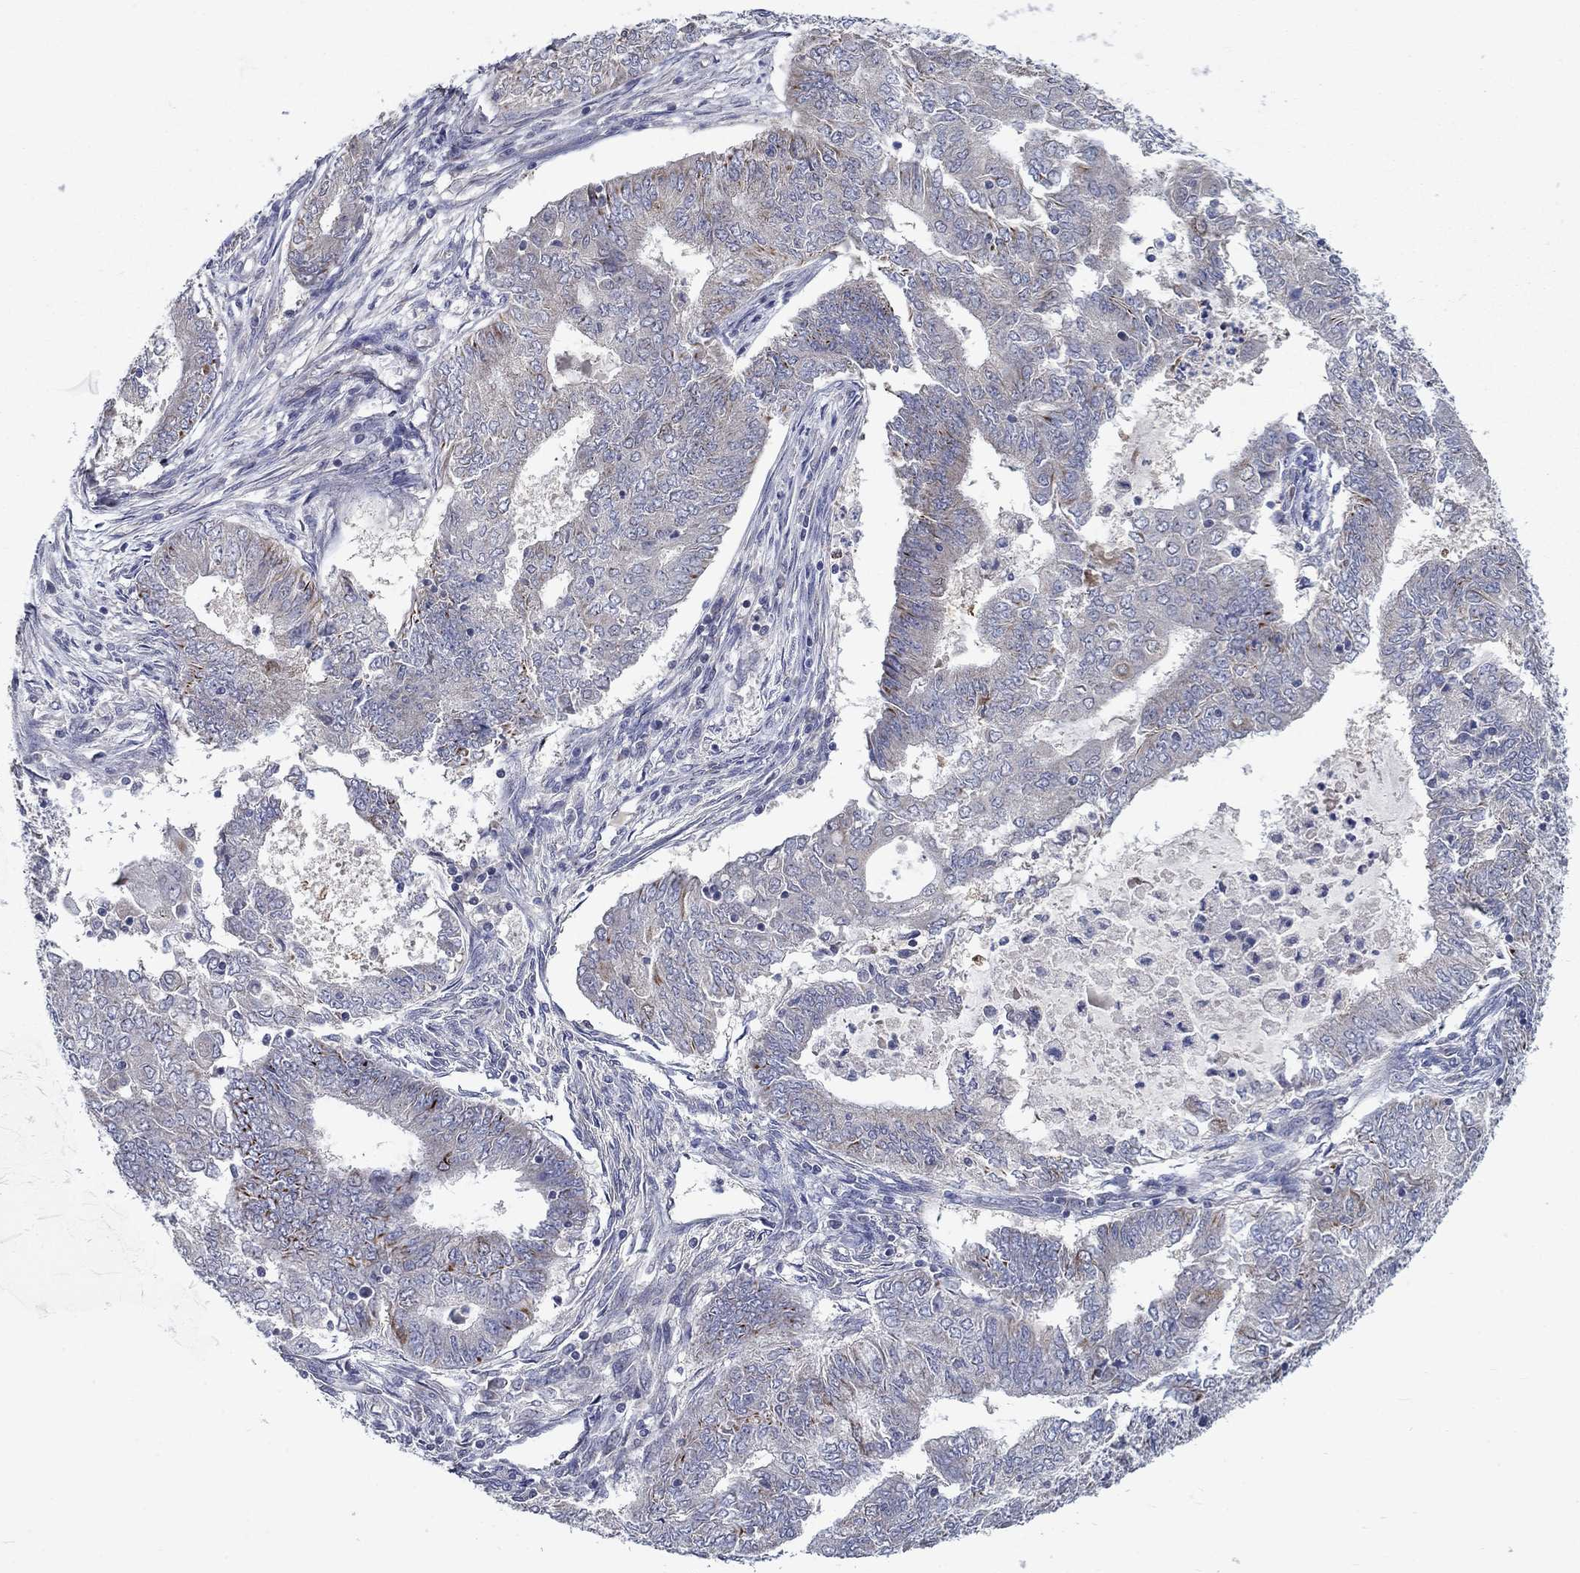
{"staining": {"intensity": "strong", "quantity": "<25%", "location": "cytoplasmic/membranous"}, "tissue": "endometrial cancer", "cell_type": "Tumor cells", "image_type": "cancer", "snomed": [{"axis": "morphology", "description": "Adenocarcinoma, NOS"}, {"axis": "topography", "description": "Endometrium"}], "caption": "Endometrial cancer (adenocarcinoma) was stained to show a protein in brown. There is medium levels of strong cytoplasmic/membranous expression in about <25% of tumor cells. Using DAB (3,3'-diaminobenzidine) (brown) and hematoxylin (blue) stains, captured at high magnification using brightfield microscopy.", "gene": "LACTB2", "patient": {"sex": "female", "age": 62}}